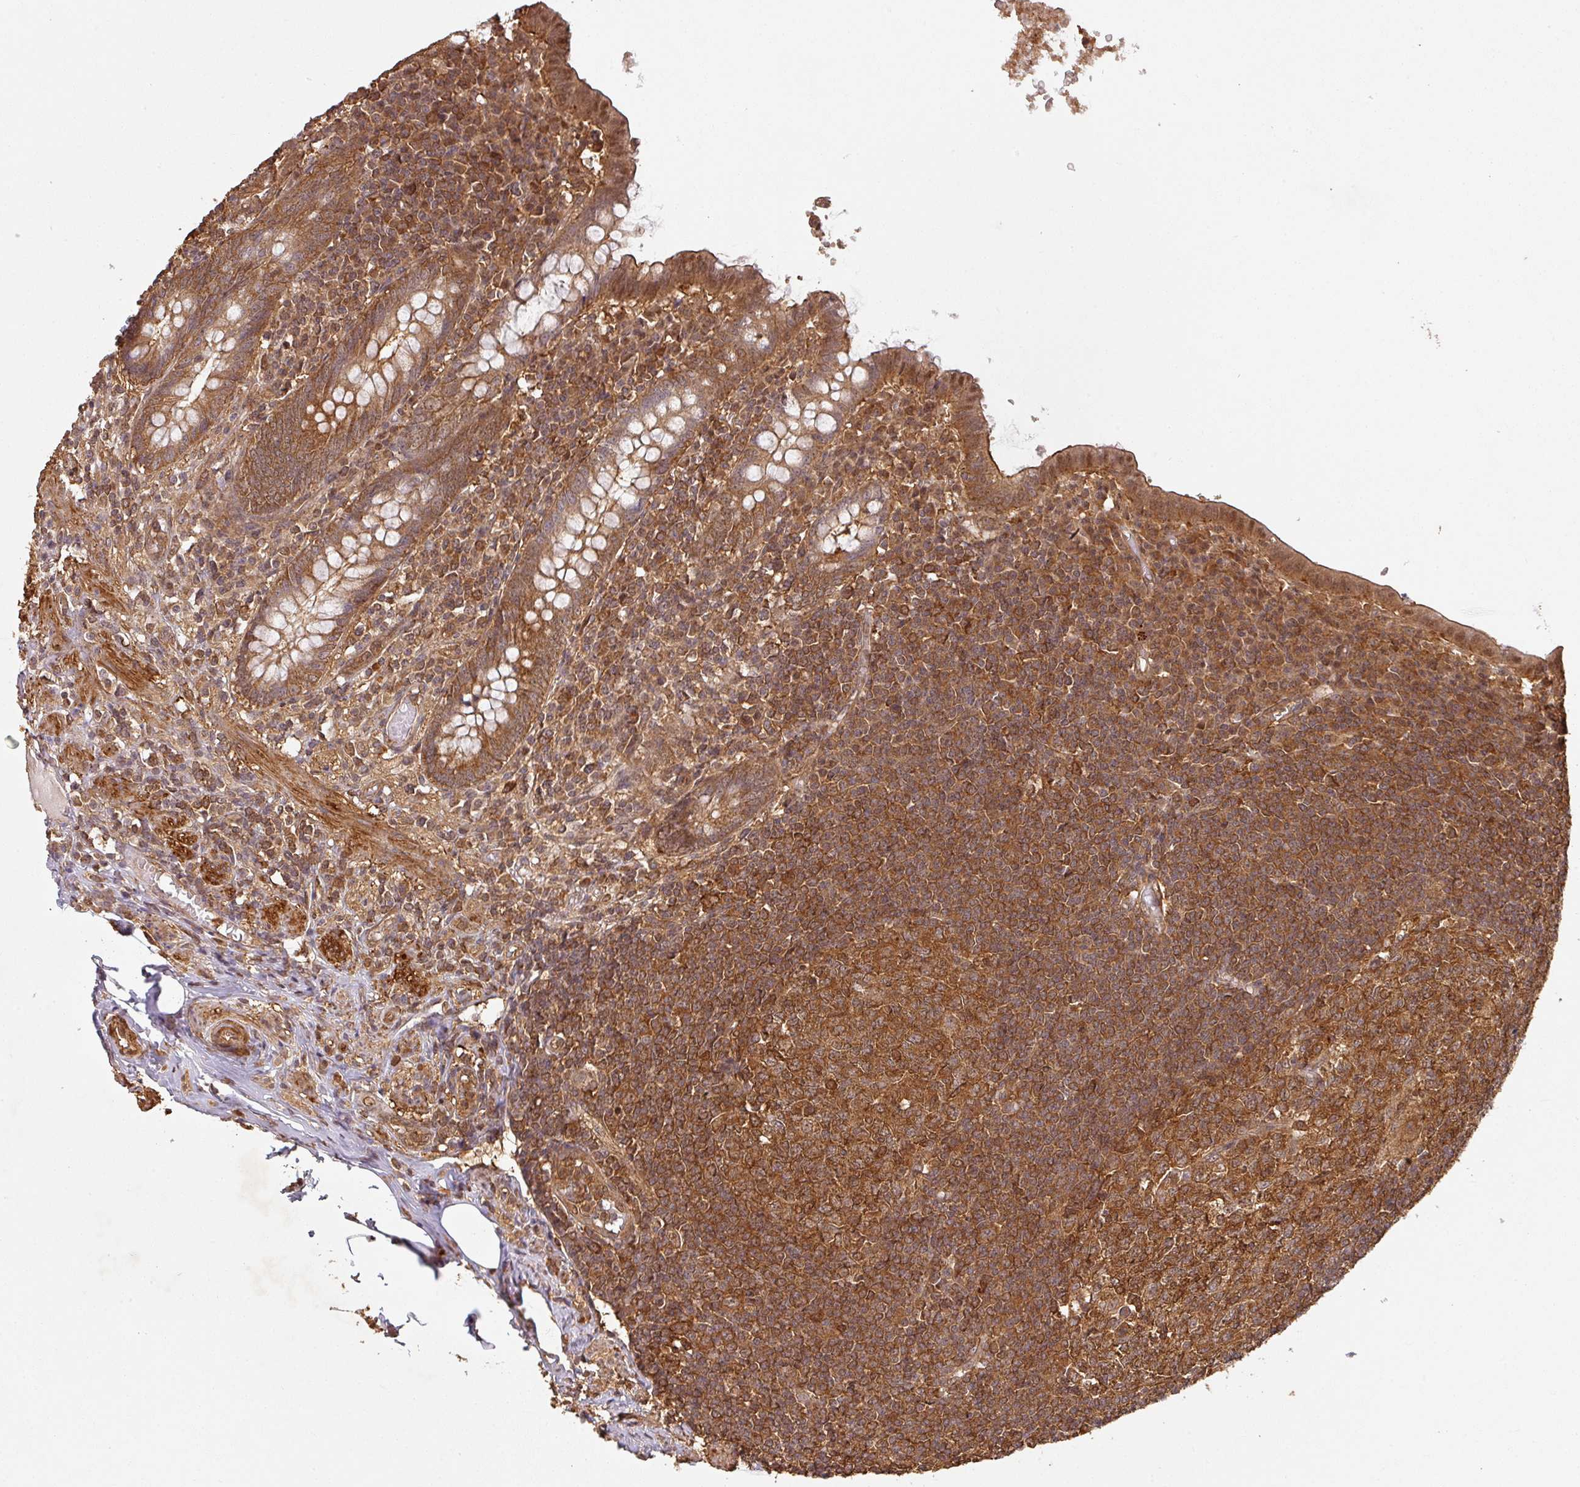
{"staining": {"intensity": "moderate", "quantity": ">75%", "location": "cytoplasmic/membranous"}, "tissue": "appendix", "cell_type": "Glandular cells", "image_type": "normal", "snomed": [{"axis": "morphology", "description": "Normal tissue, NOS"}, {"axis": "topography", "description": "Appendix"}], "caption": "Appendix stained with DAB immunohistochemistry (IHC) reveals medium levels of moderate cytoplasmic/membranous positivity in approximately >75% of glandular cells.", "gene": "ZNF322", "patient": {"sex": "male", "age": 83}}